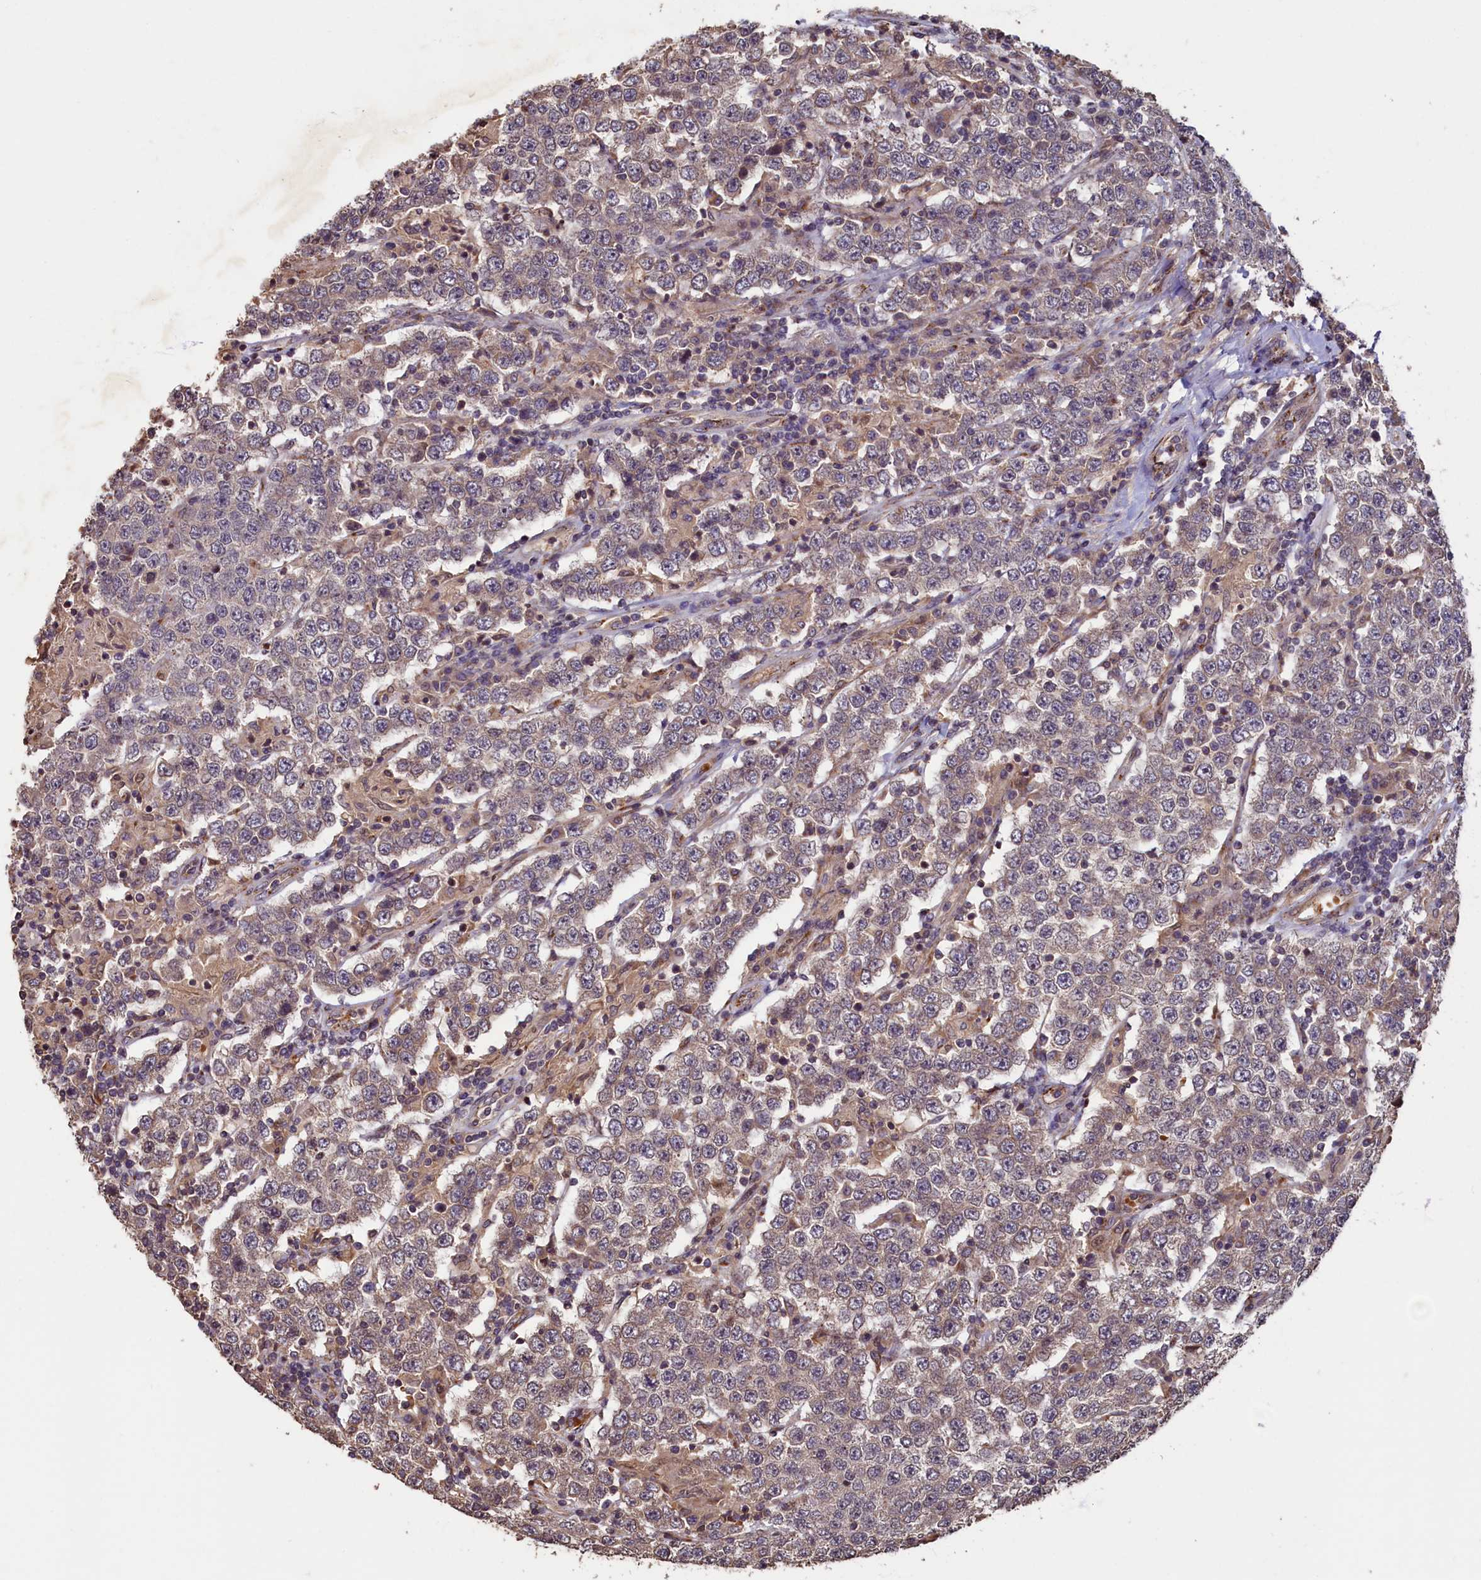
{"staining": {"intensity": "weak", "quantity": "25%-75%", "location": "cytoplasmic/membranous"}, "tissue": "testis cancer", "cell_type": "Tumor cells", "image_type": "cancer", "snomed": [{"axis": "morphology", "description": "Normal tissue, NOS"}, {"axis": "morphology", "description": "Urothelial carcinoma, High grade"}, {"axis": "morphology", "description": "Seminoma, NOS"}, {"axis": "morphology", "description": "Carcinoma, Embryonal, NOS"}, {"axis": "topography", "description": "Urinary bladder"}, {"axis": "topography", "description": "Testis"}], "caption": "There is low levels of weak cytoplasmic/membranous positivity in tumor cells of testis seminoma, as demonstrated by immunohistochemical staining (brown color).", "gene": "TMEM181", "patient": {"sex": "male", "age": 41}}